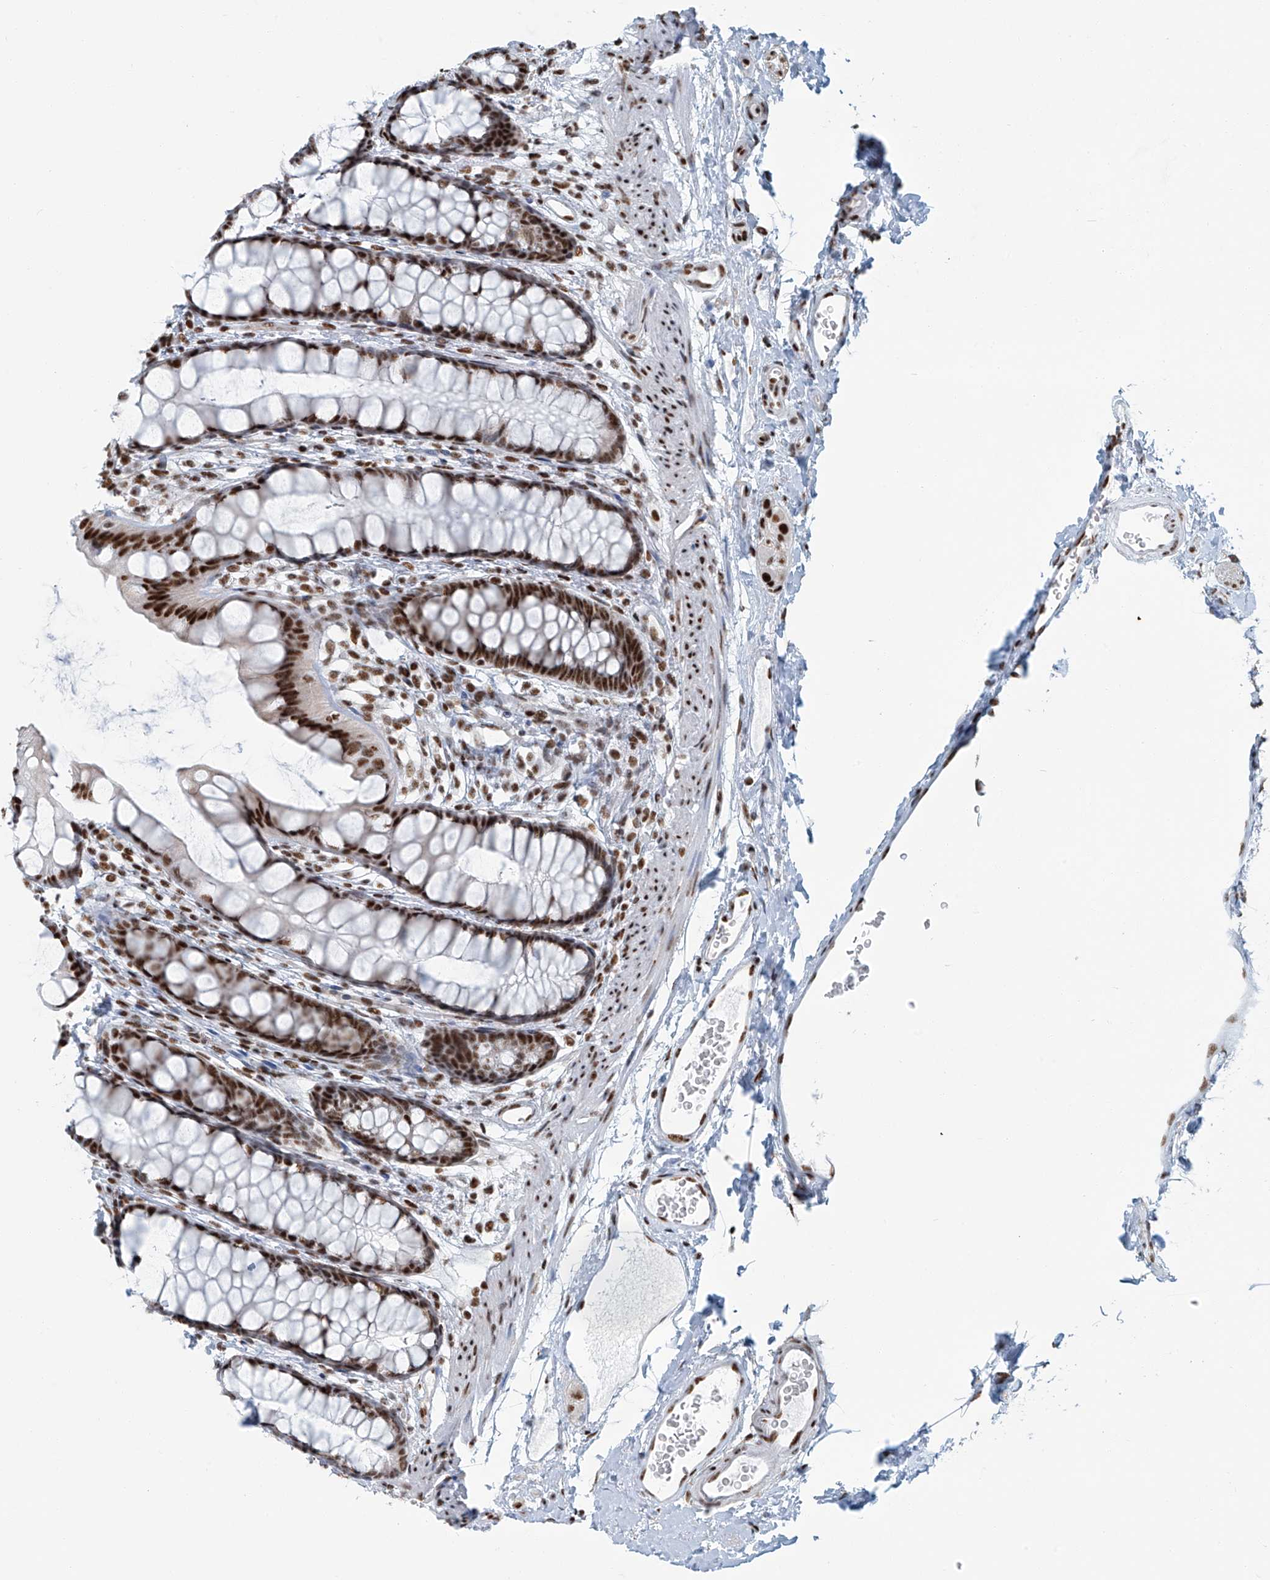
{"staining": {"intensity": "strong", "quantity": ">75%", "location": "nuclear"}, "tissue": "rectum", "cell_type": "Glandular cells", "image_type": "normal", "snomed": [{"axis": "morphology", "description": "Normal tissue, NOS"}, {"axis": "topography", "description": "Rectum"}], "caption": "Rectum was stained to show a protein in brown. There is high levels of strong nuclear expression in approximately >75% of glandular cells. The protein is shown in brown color, while the nuclei are stained blue.", "gene": "ENSG00000257390", "patient": {"sex": "female", "age": 65}}